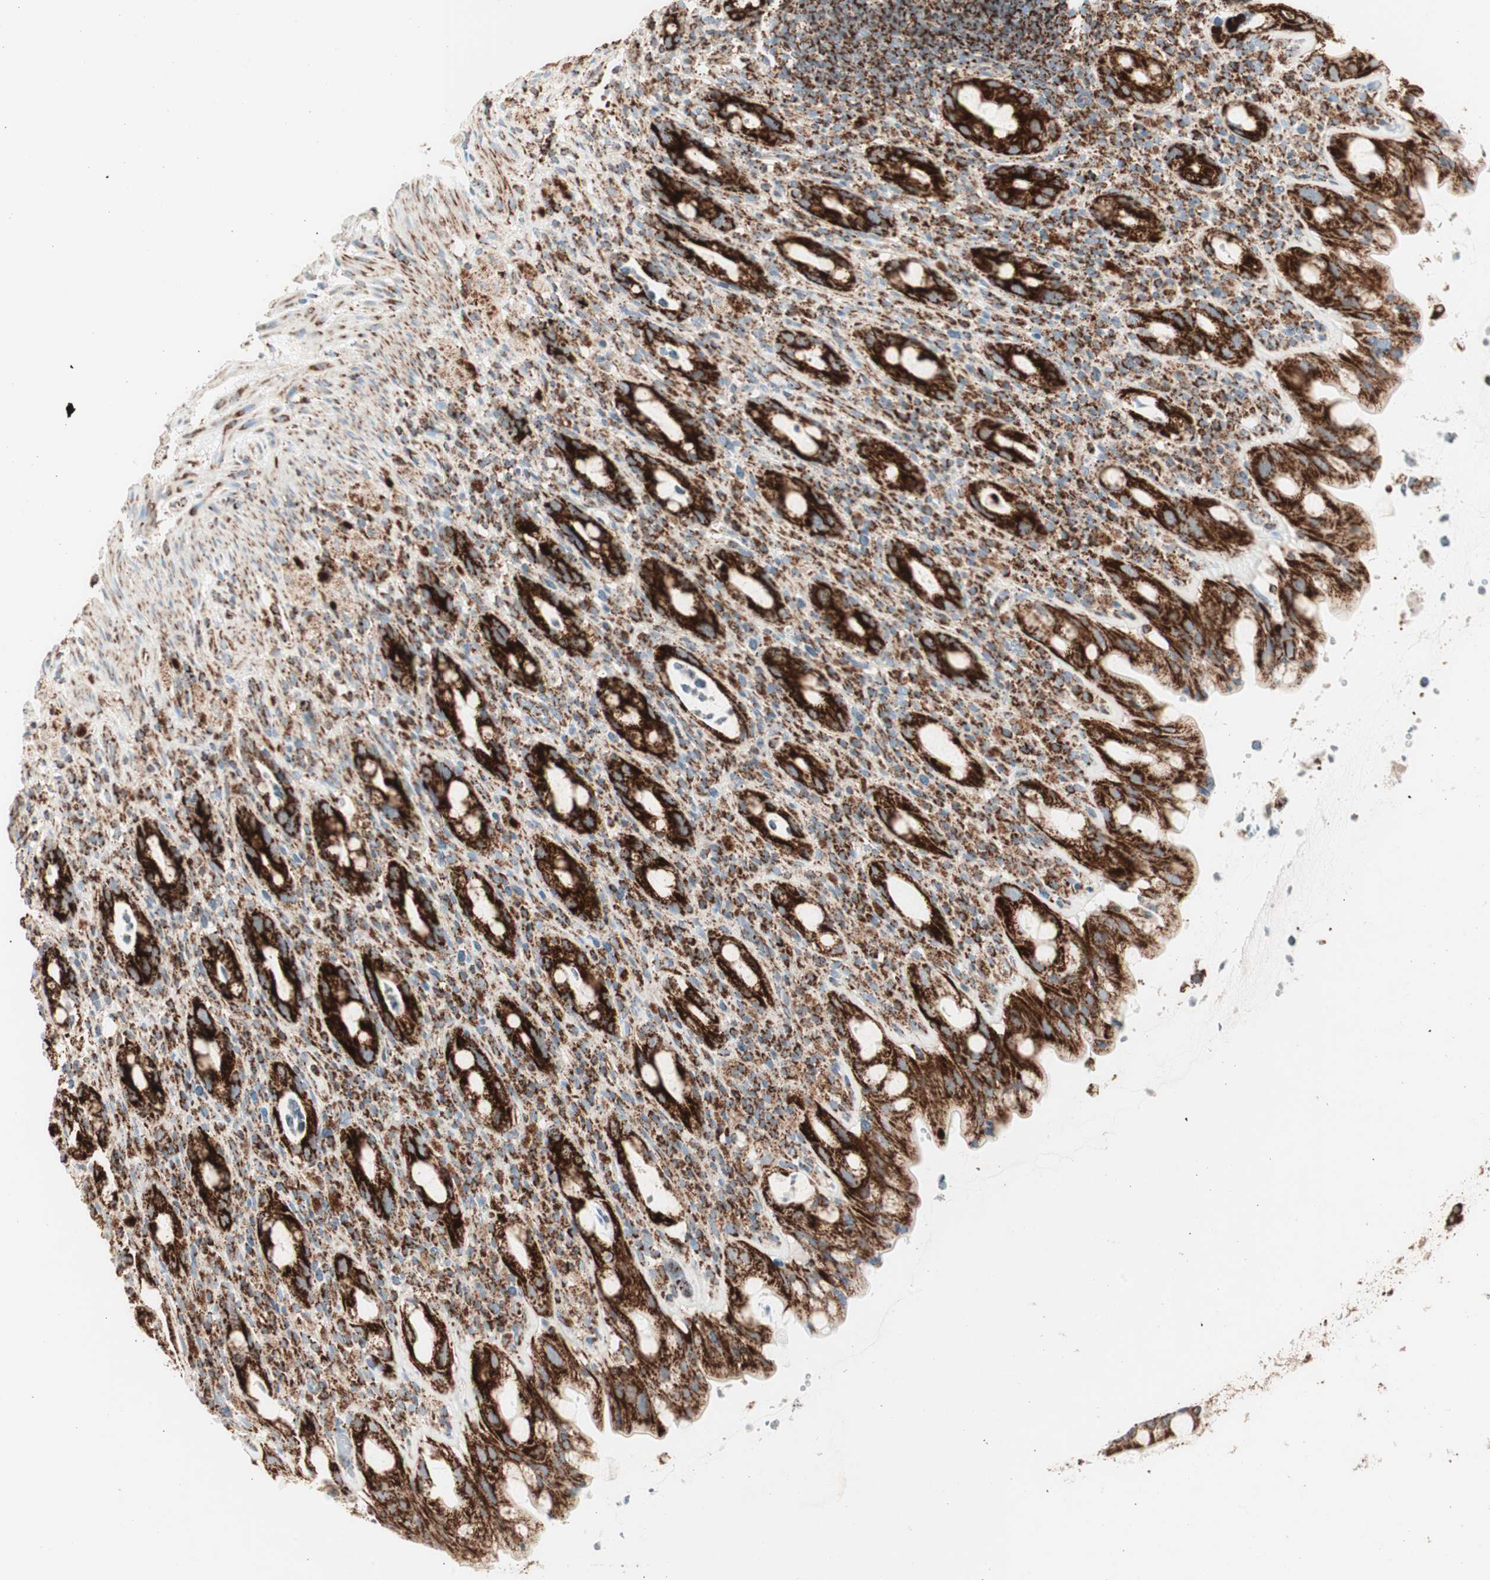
{"staining": {"intensity": "strong", "quantity": ">75%", "location": "cytoplasmic/membranous"}, "tissue": "rectum", "cell_type": "Glandular cells", "image_type": "normal", "snomed": [{"axis": "morphology", "description": "Normal tissue, NOS"}, {"axis": "topography", "description": "Rectum"}], "caption": "Rectum stained for a protein (brown) reveals strong cytoplasmic/membranous positive positivity in about >75% of glandular cells.", "gene": "TOMM20", "patient": {"sex": "male", "age": 44}}